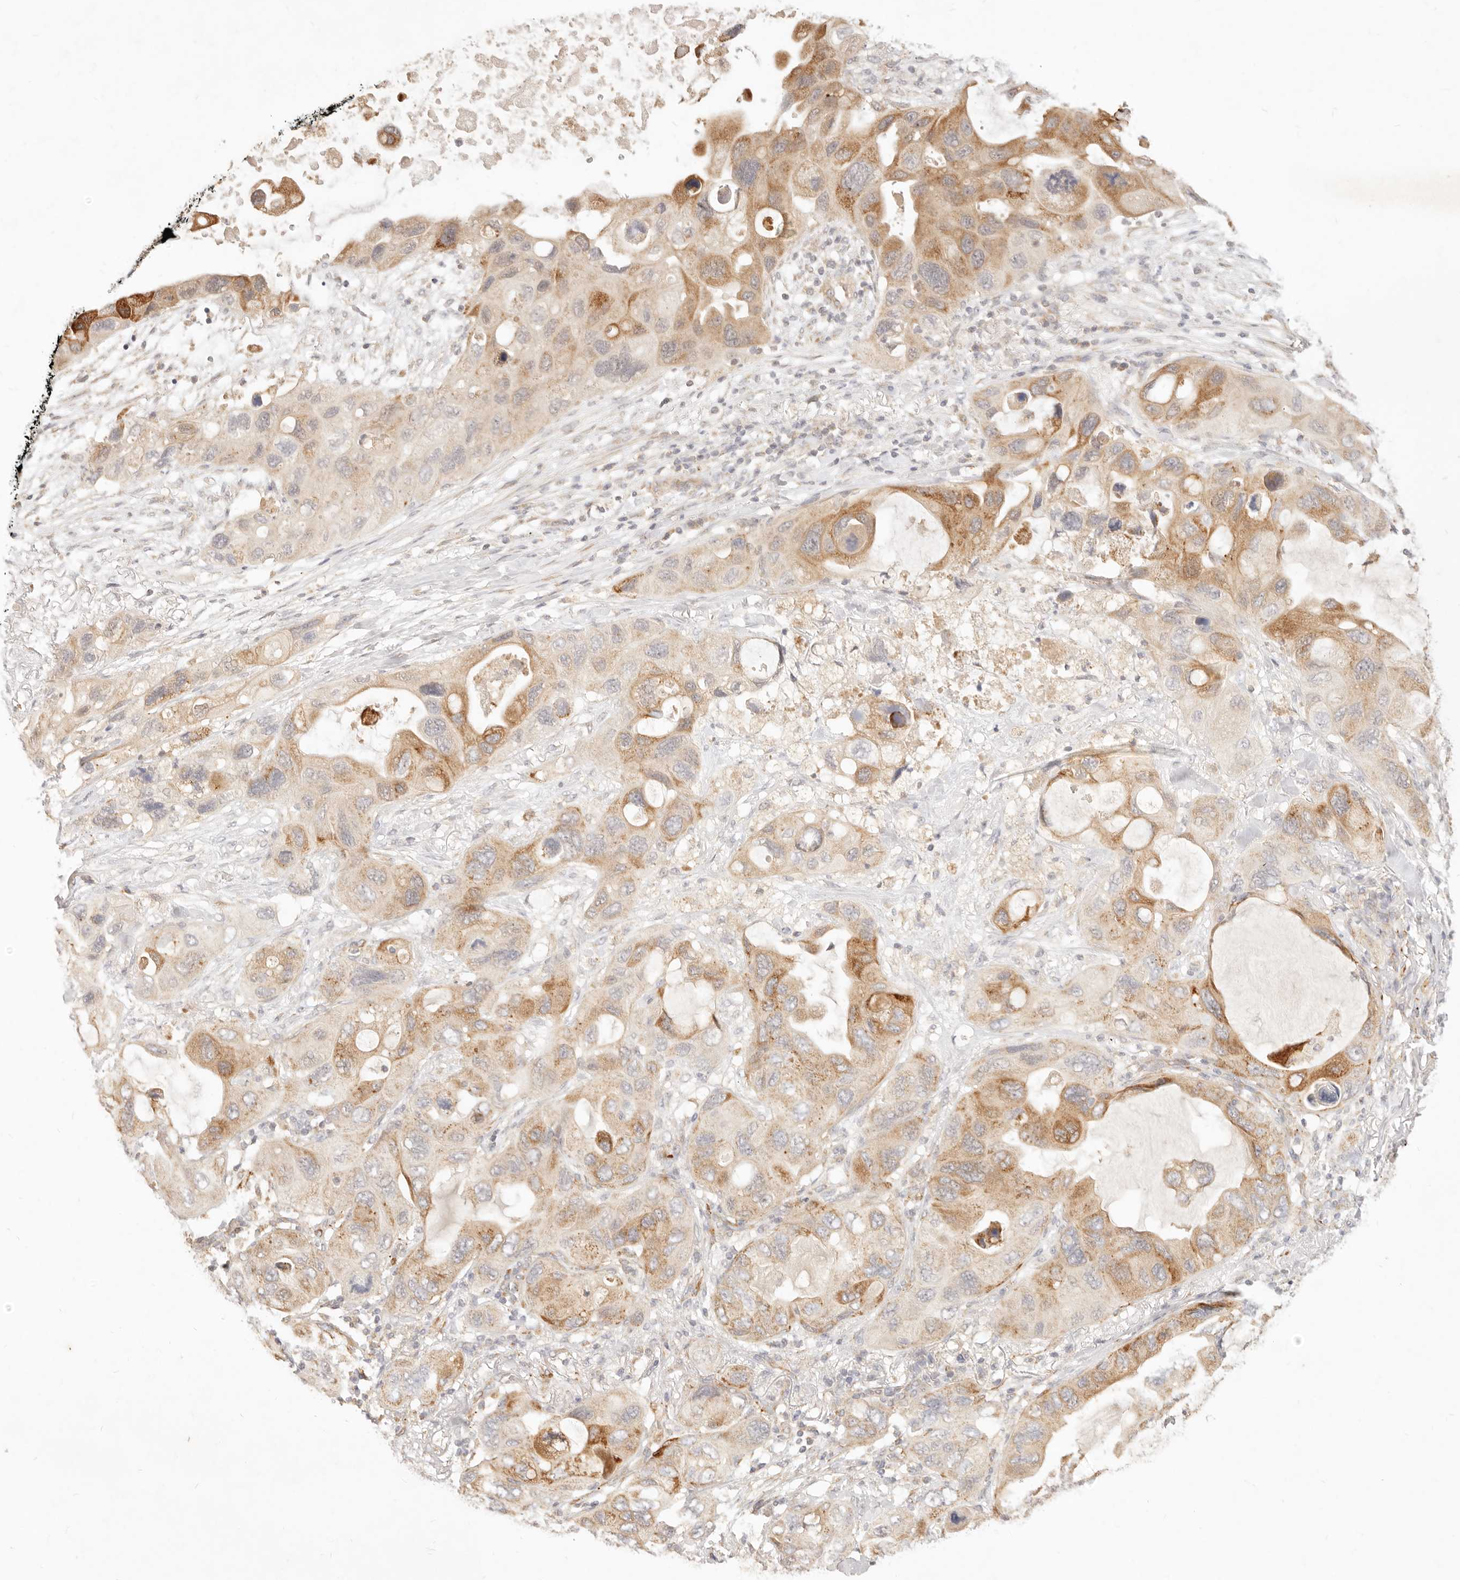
{"staining": {"intensity": "moderate", "quantity": ">75%", "location": "cytoplasmic/membranous"}, "tissue": "lung cancer", "cell_type": "Tumor cells", "image_type": "cancer", "snomed": [{"axis": "morphology", "description": "Squamous cell carcinoma, NOS"}, {"axis": "topography", "description": "Lung"}], "caption": "This image shows immunohistochemistry (IHC) staining of lung squamous cell carcinoma, with medium moderate cytoplasmic/membranous staining in about >75% of tumor cells.", "gene": "RUBCNL", "patient": {"sex": "female", "age": 73}}